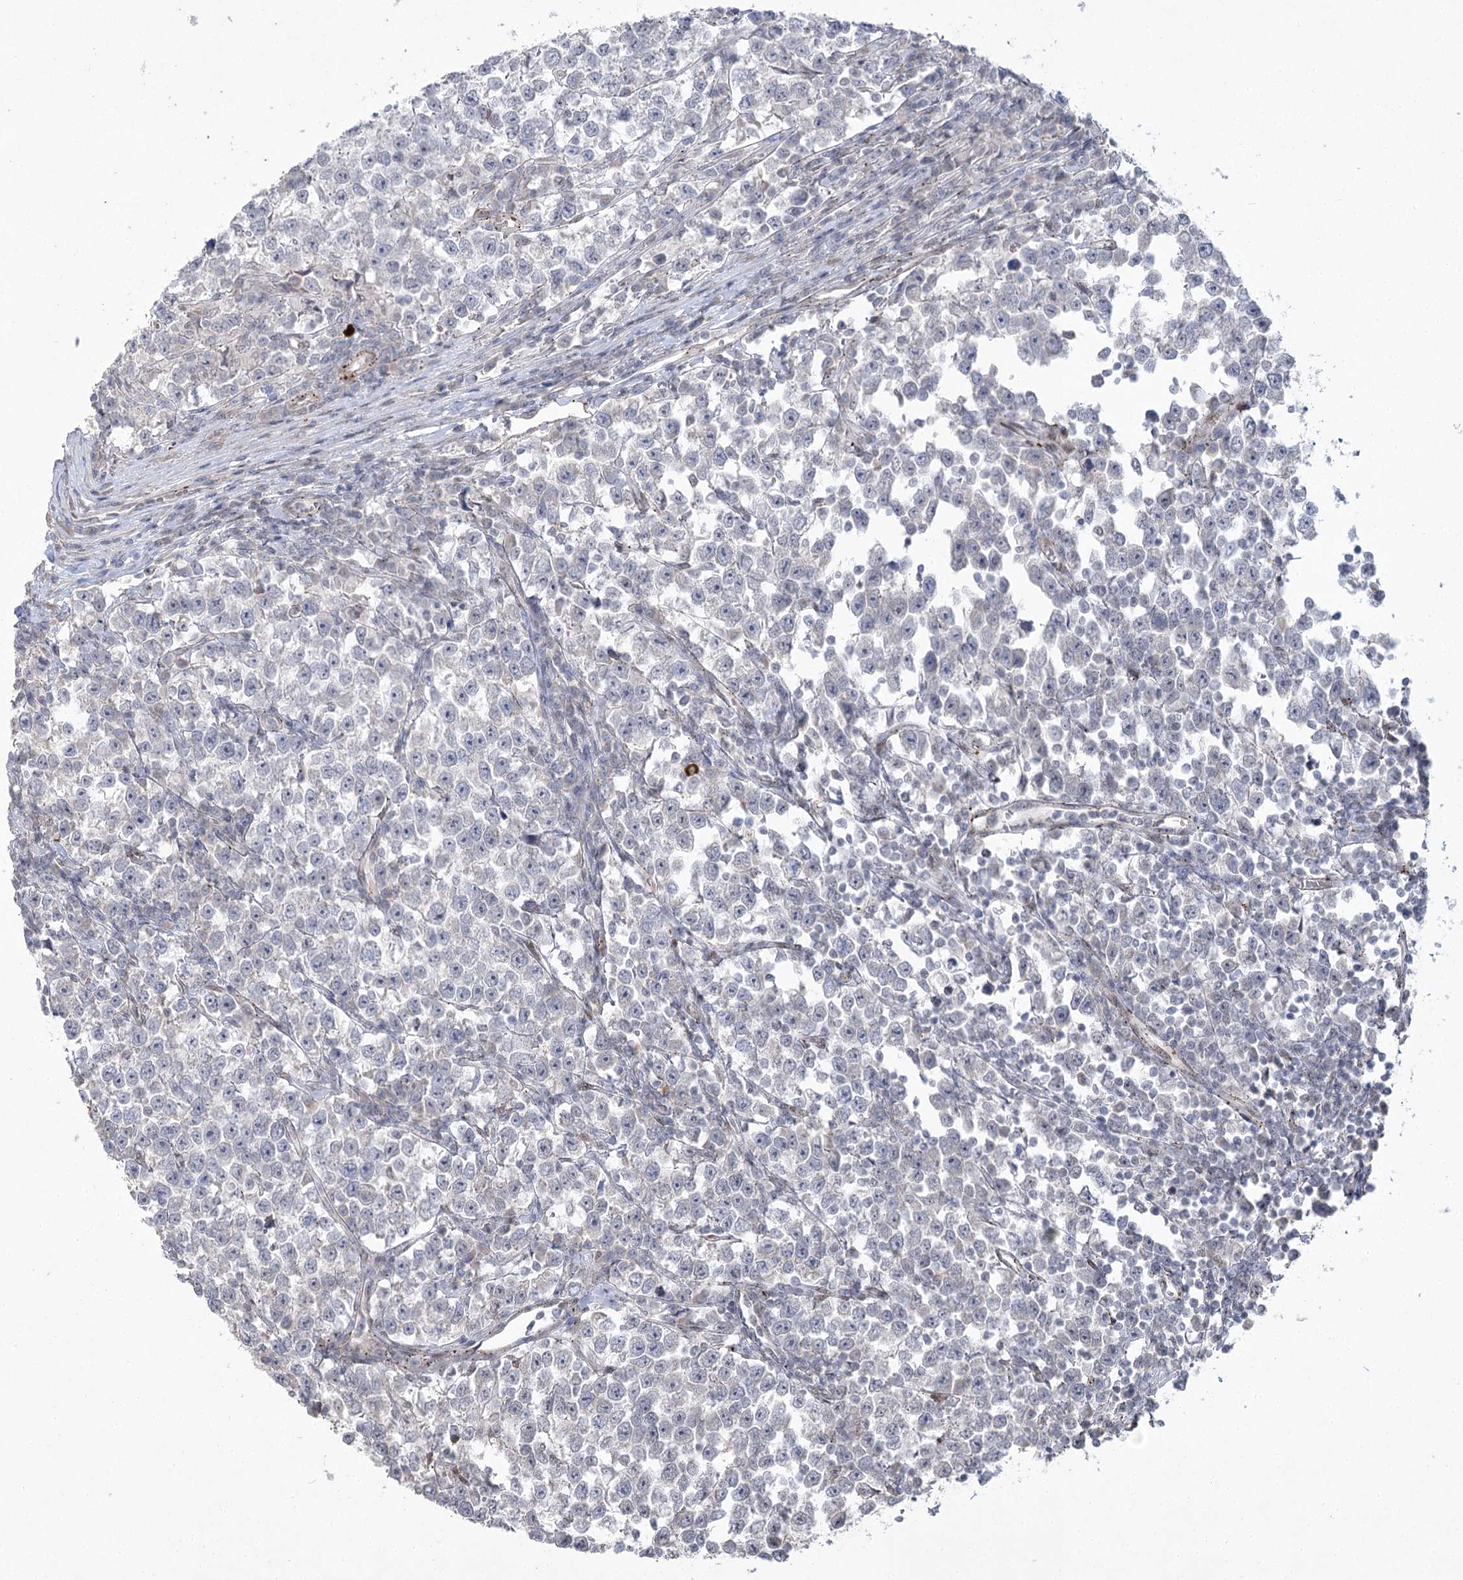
{"staining": {"intensity": "negative", "quantity": "none", "location": "none"}, "tissue": "testis cancer", "cell_type": "Tumor cells", "image_type": "cancer", "snomed": [{"axis": "morphology", "description": "Normal tissue, NOS"}, {"axis": "morphology", "description": "Seminoma, NOS"}, {"axis": "topography", "description": "Testis"}], "caption": "Testis cancer was stained to show a protein in brown. There is no significant expression in tumor cells.", "gene": "AMTN", "patient": {"sex": "male", "age": 43}}